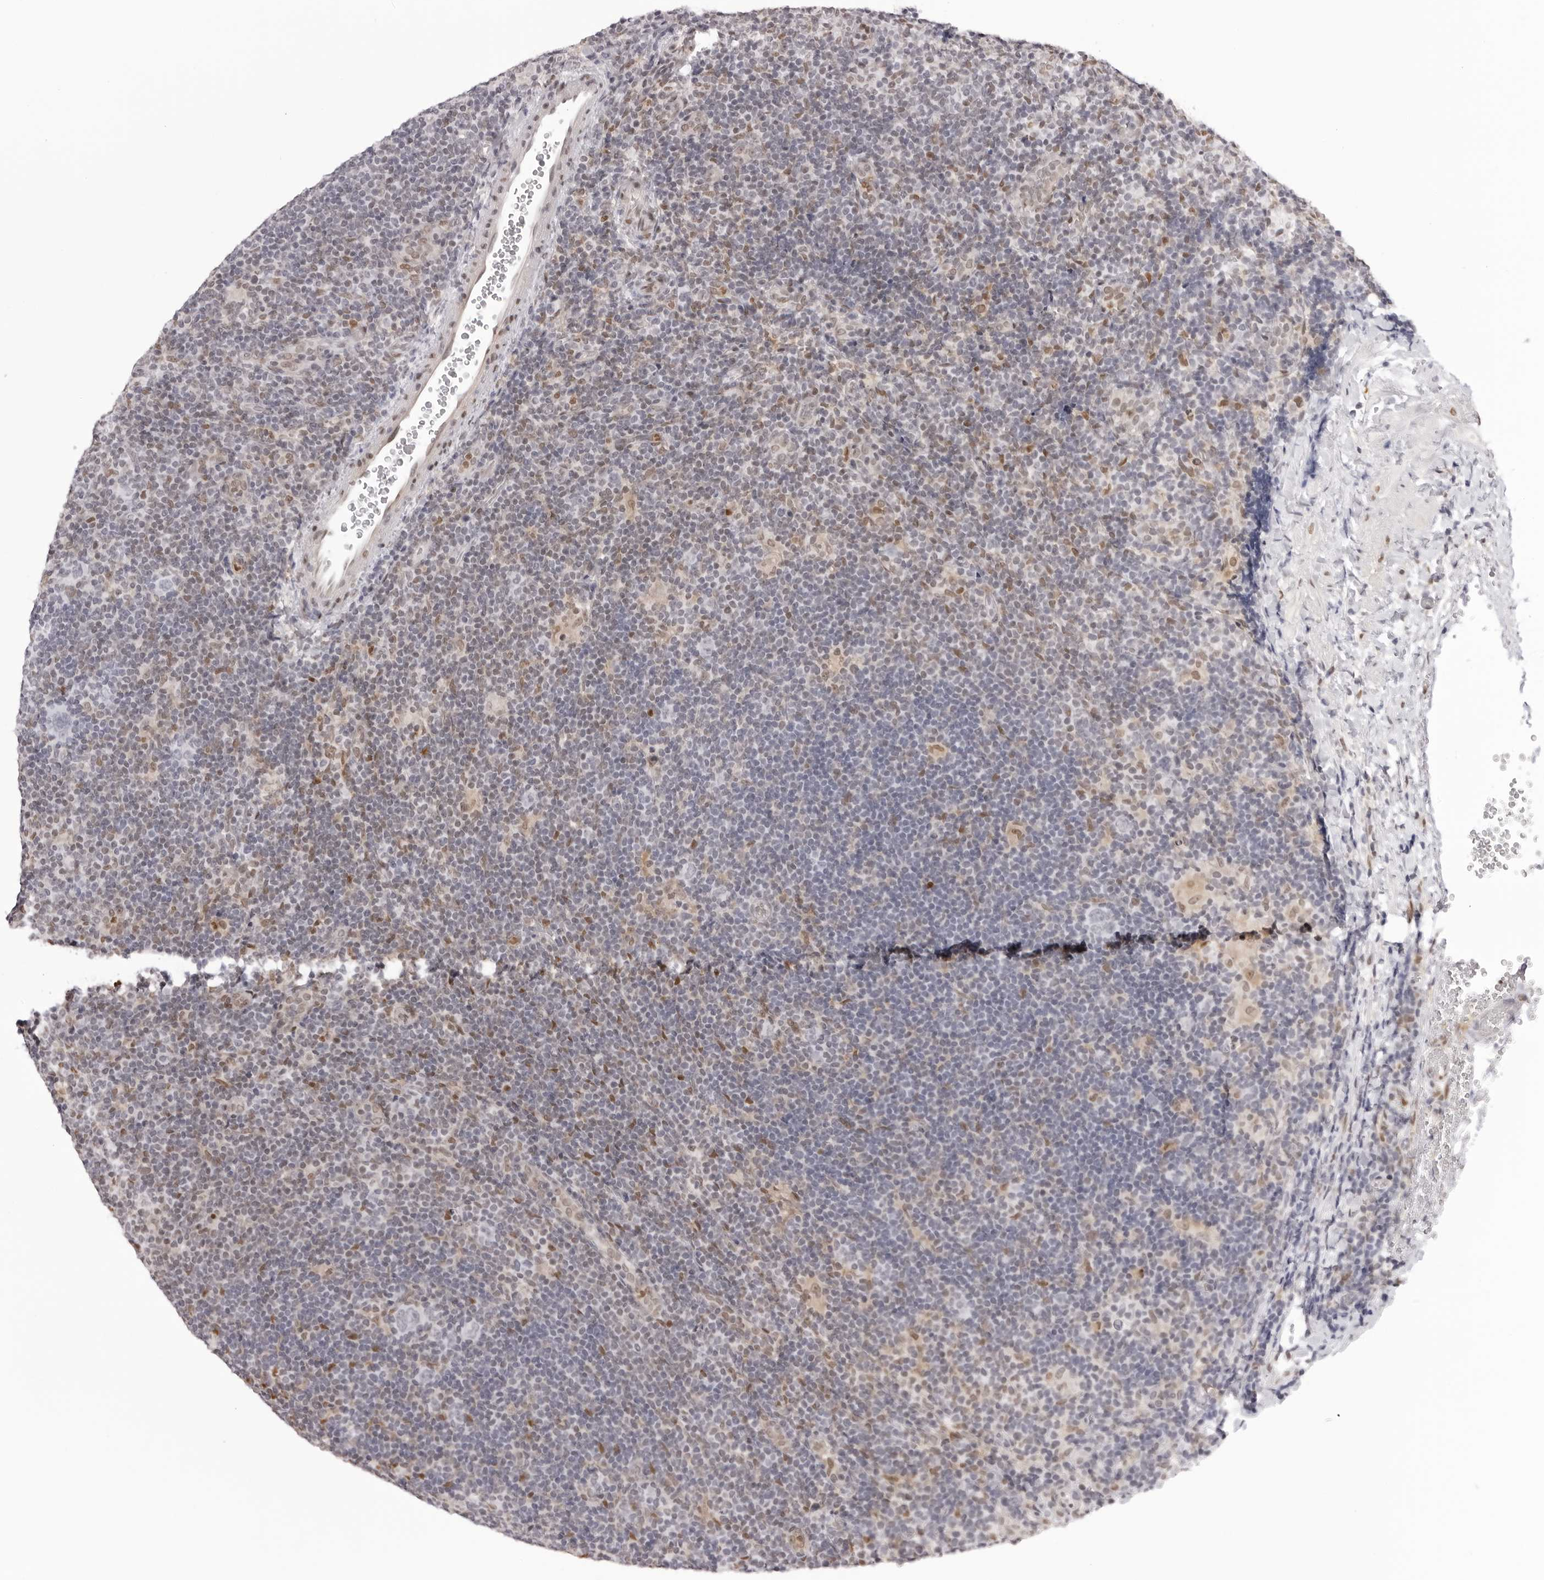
{"staining": {"intensity": "negative", "quantity": "none", "location": "none"}, "tissue": "lymphoma", "cell_type": "Tumor cells", "image_type": "cancer", "snomed": [{"axis": "morphology", "description": "Hodgkin's disease, NOS"}, {"axis": "topography", "description": "Lymph node"}], "caption": "Lymphoma was stained to show a protein in brown. There is no significant positivity in tumor cells.", "gene": "HSPA4", "patient": {"sex": "female", "age": 57}}